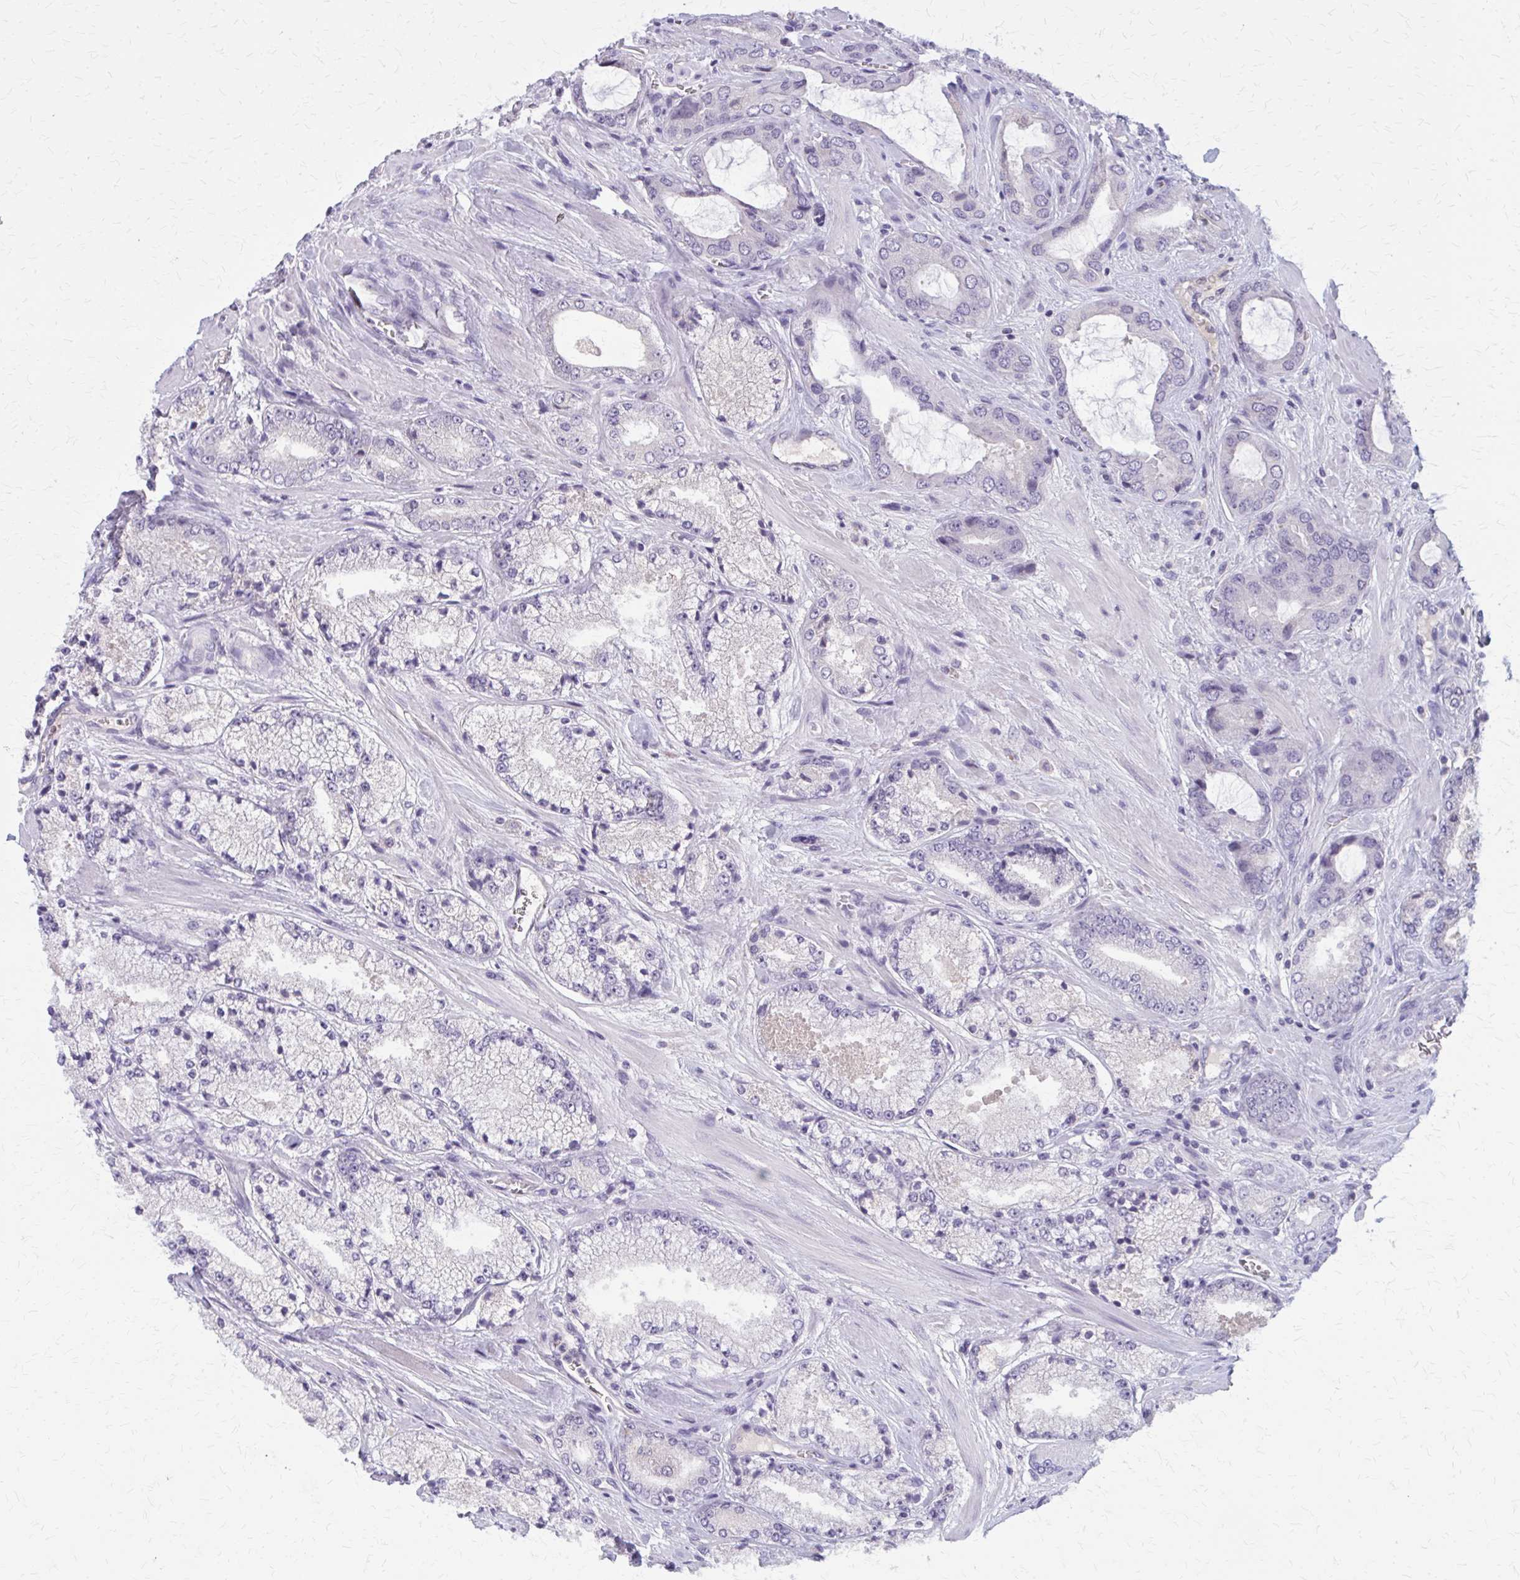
{"staining": {"intensity": "negative", "quantity": "none", "location": "none"}, "tissue": "prostate cancer", "cell_type": "Tumor cells", "image_type": "cancer", "snomed": [{"axis": "morphology", "description": "Adenocarcinoma, High grade"}, {"axis": "topography", "description": "Prostate"}], "caption": "IHC image of human prostate cancer (high-grade adenocarcinoma) stained for a protein (brown), which reveals no positivity in tumor cells. (DAB immunohistochemistry (IHC), high magnification).", "gene": "OR4A47", "patient": {"sex": "male", "age": 63}}